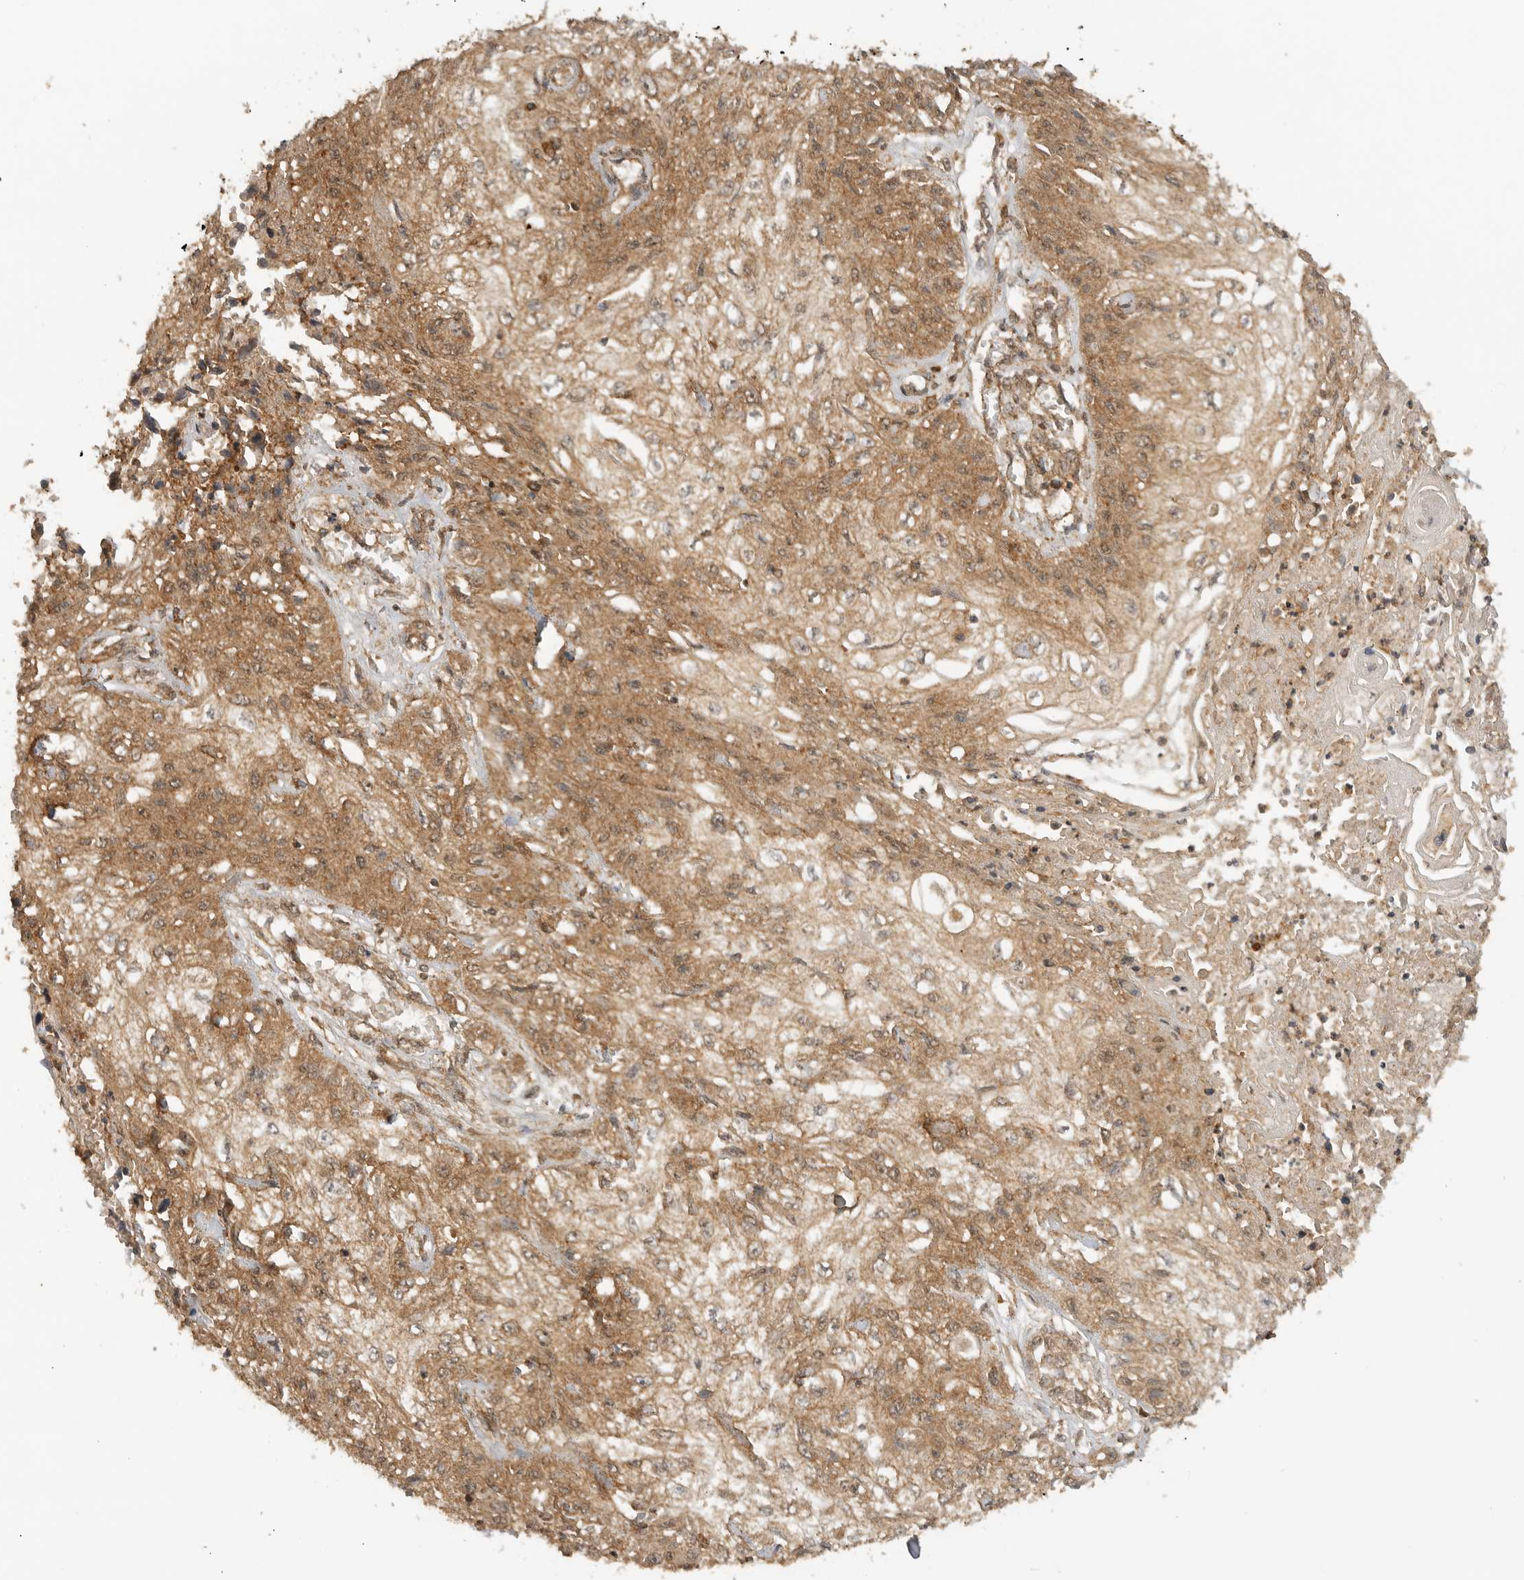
{"staining": {"intensity": "moderate", "quantity": ">75%", "location": "cytoplasmic/membranous"}, "tissue": "skin cancer", "cell_type": "Tumor cells", "image_type": "cancer", "snomed": [{"axis": "morphology", "description": "Squamous cell carcinoma, NOS"}, {"axis": "morphology", "description": "Squamous cell carcinoma, metastatic, NOS"}, {"axis": "topography", "description": "Skin"}, {"axis": "topography", "description": "Lymph node"}], "caption": "An image of human skin cancer stained for a protein exhibits moderate cytoplasmic/membranous brown staining in tumor cells.", "gene": "ICOSLG", "patient": {"sex": "male", "age": 75}}